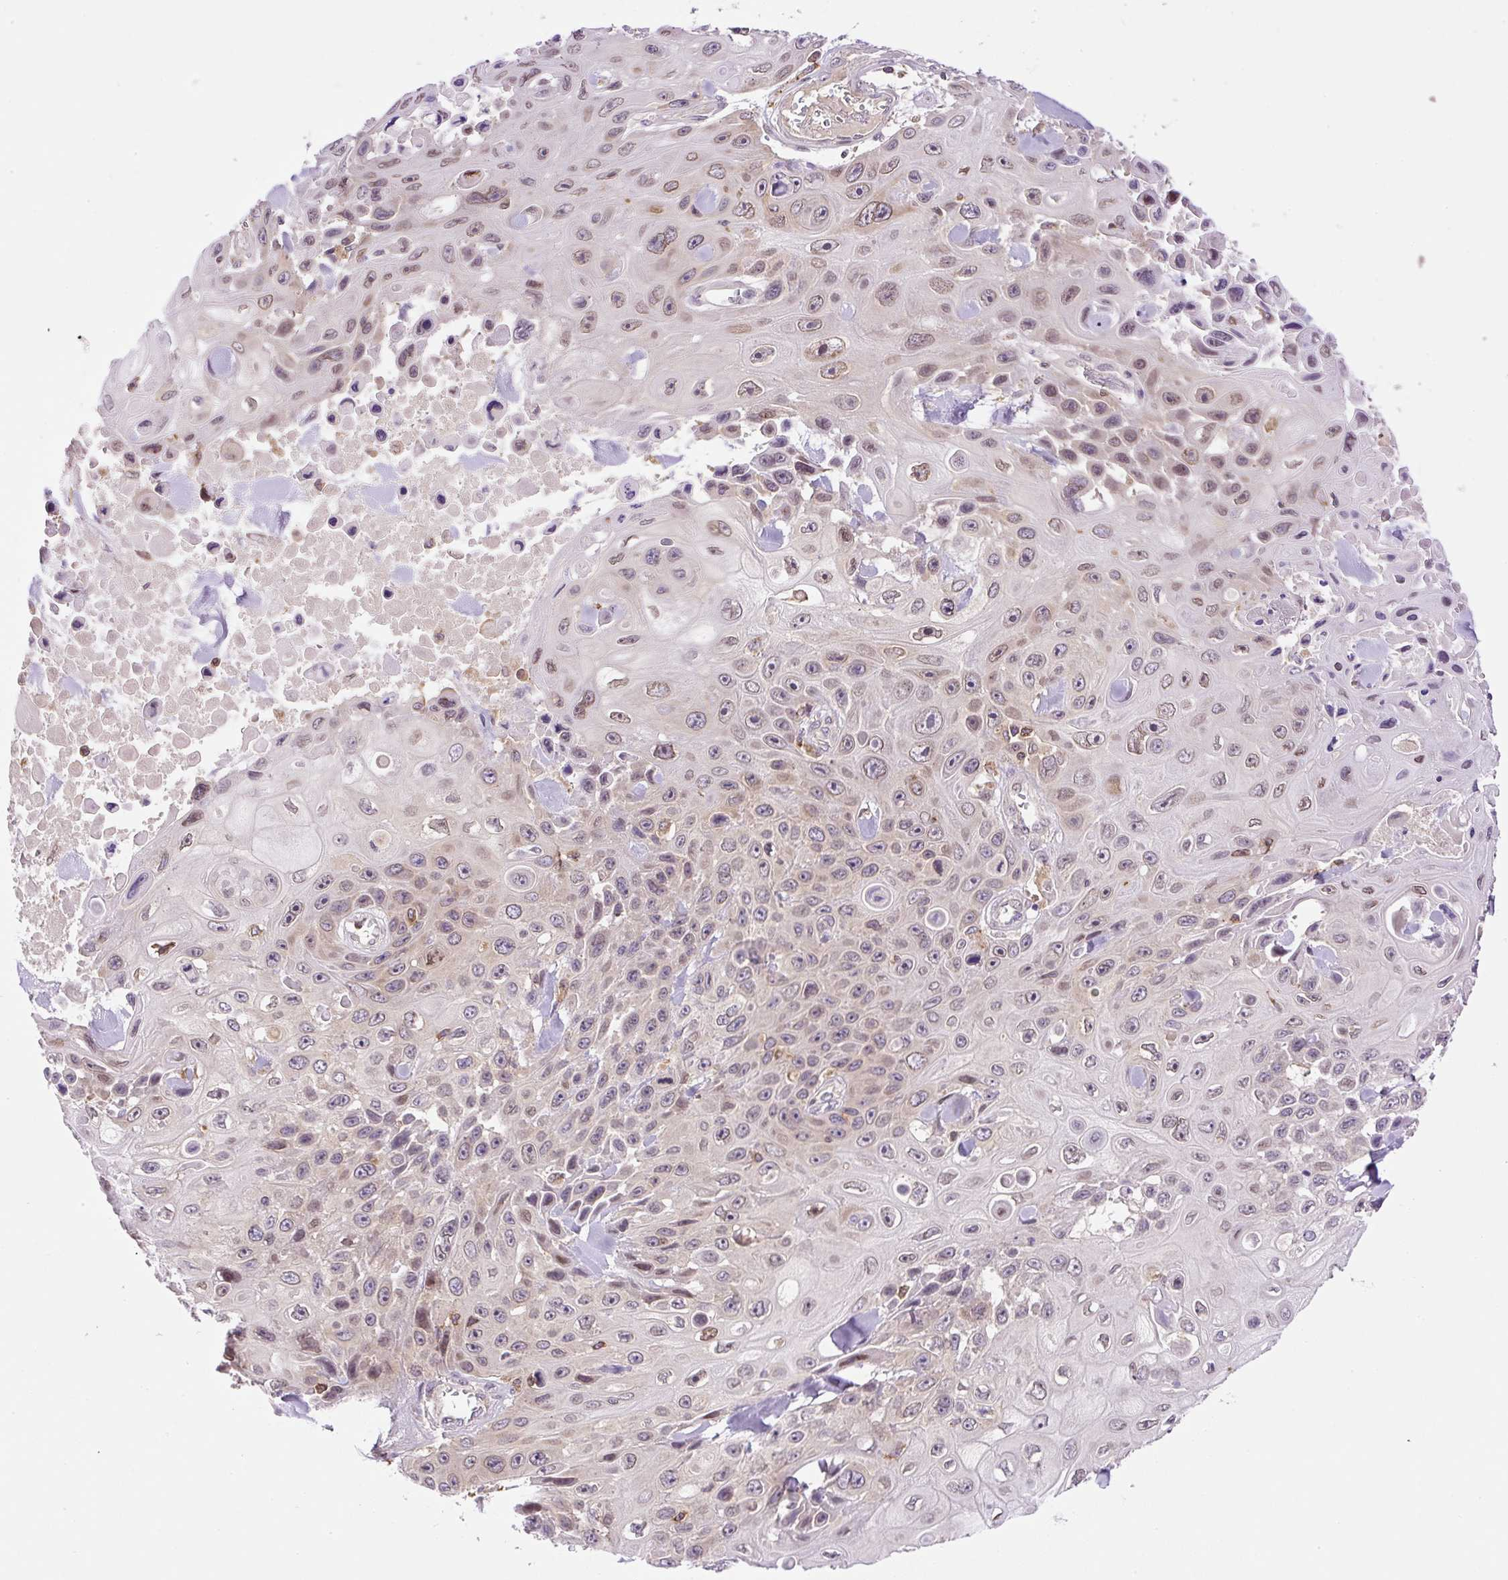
{"staining": {"intensity": "weak", "quantity": ">75%", "location": "cytoplasmic/membranous,nuclear"}, "tissue": "skin cancer", "cell_type": "Tumor cells", "image_type": "cancer", "snomed": [{"axis": "morphology", "description": "Squamous cell carcinoma, NOS"}, {"axis": "topography", "description": "Skin"}], "caption": "Squamous cell carcinoma (skin) stained with immunohistochemistry demonstrates weak cytoplasmic/membranous and nuclear staining in about >75% of tumor cells.", "gene": "CARD11", "patient": {"sex": "male", "age": 82}}